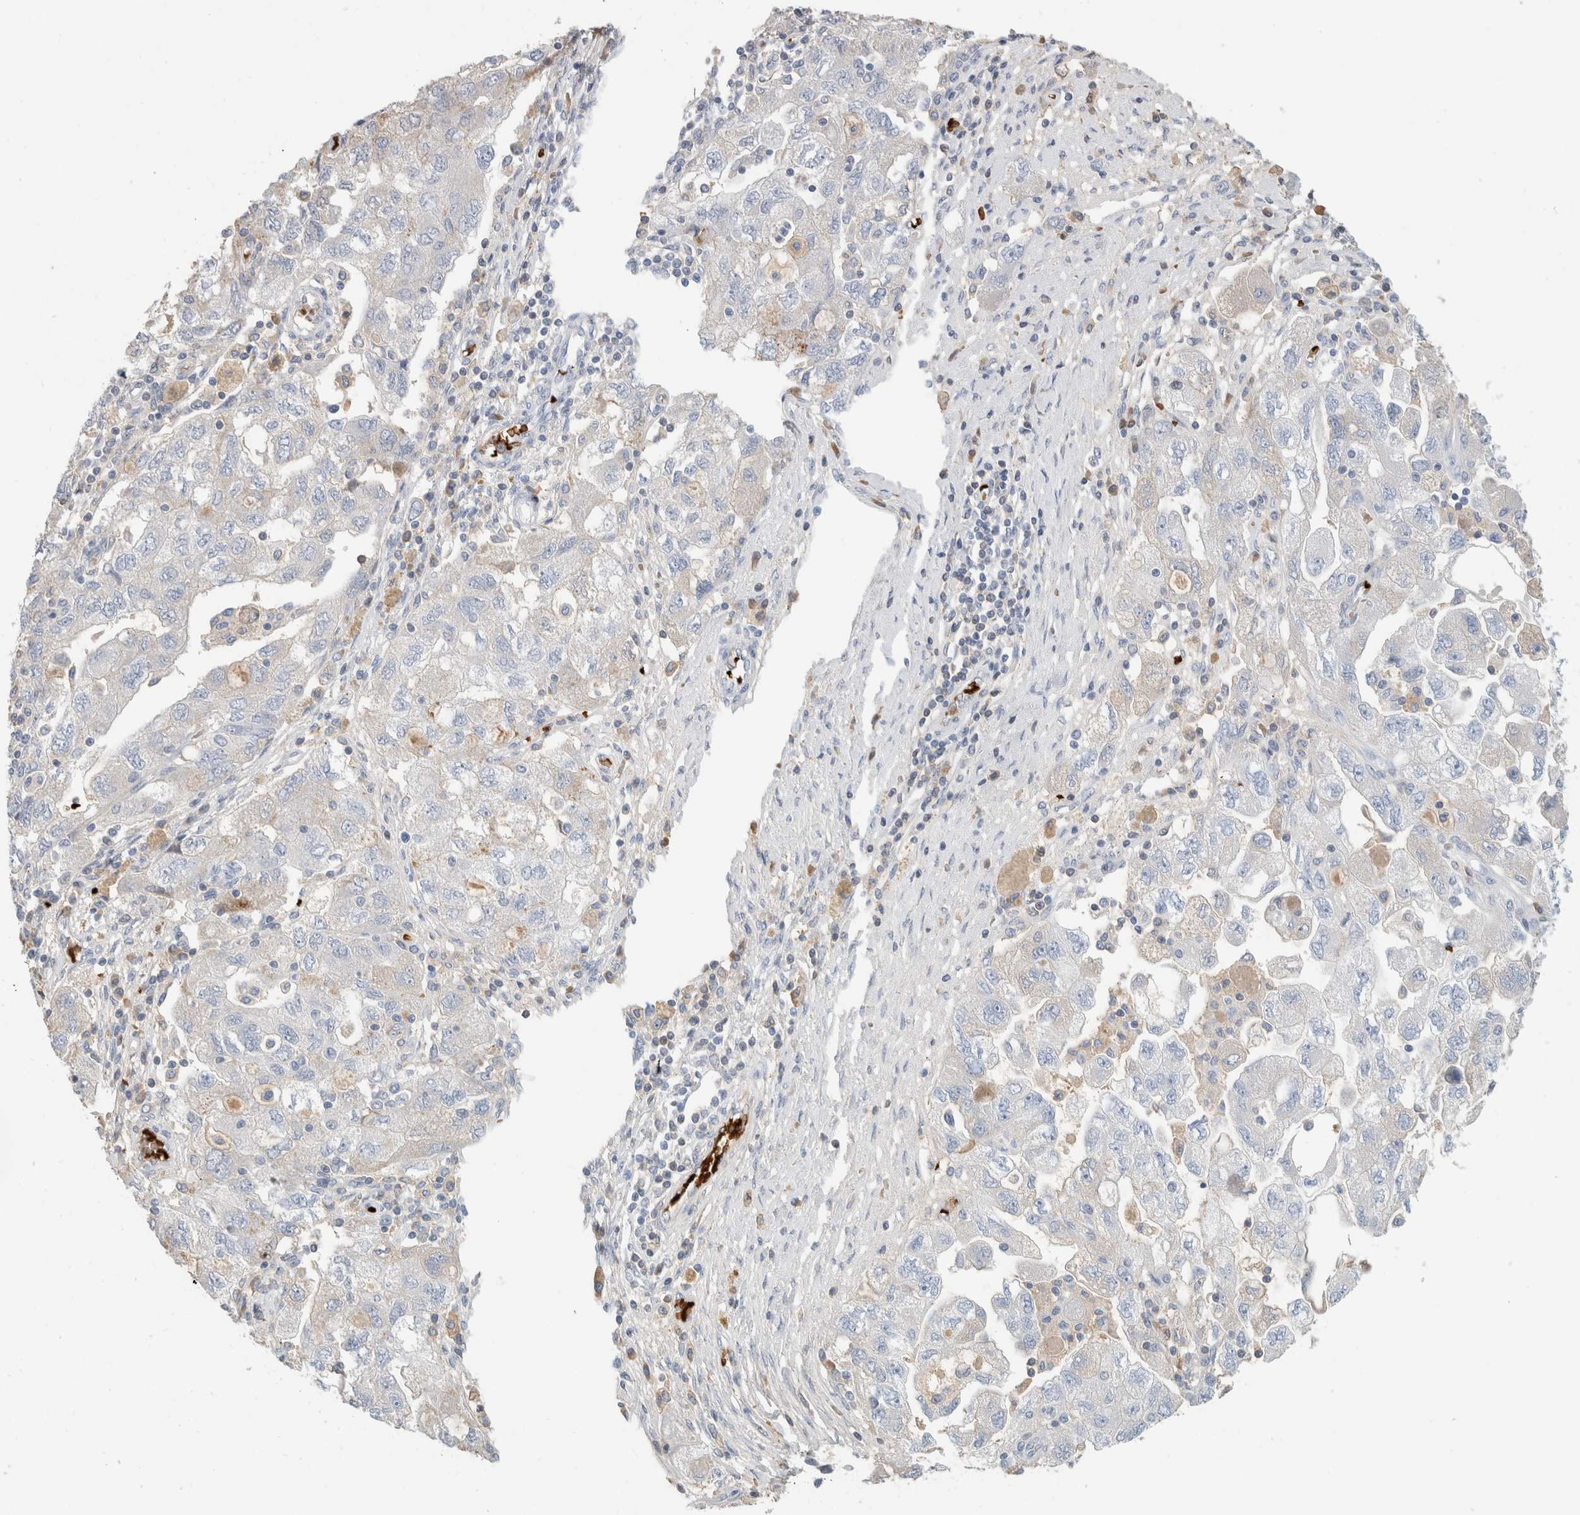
{"staining": {"intensity": "weak", "quantity": "<25%", "location": "cytoplasmic/membranous"}, "tissue": "ovarian cancer", "cell_type": "Tumor cells", "image_type": "cancer", "snomed": [{"axis": "morphology", "description": "Carcinoma, NOS"}, {"axis": "morphology", "description": "Cystadenocarcinoma, serous, NOS"}, {"axis": "topography", "description": "Ovary"}], "caption": "A high-resolution micrograph shows immunohistochemistry staining of carcinoma (ovarian), which exhibits no significant expression in tumor cells. (Stains: DAB (3,3'-diaminobenzidine) immunohistochemistry with hematoxylin counter stain, Microscopy: brightfield microscopy at high magnification).", "gene": "CA1", "patient": {"sex": "female", "age": 69}}